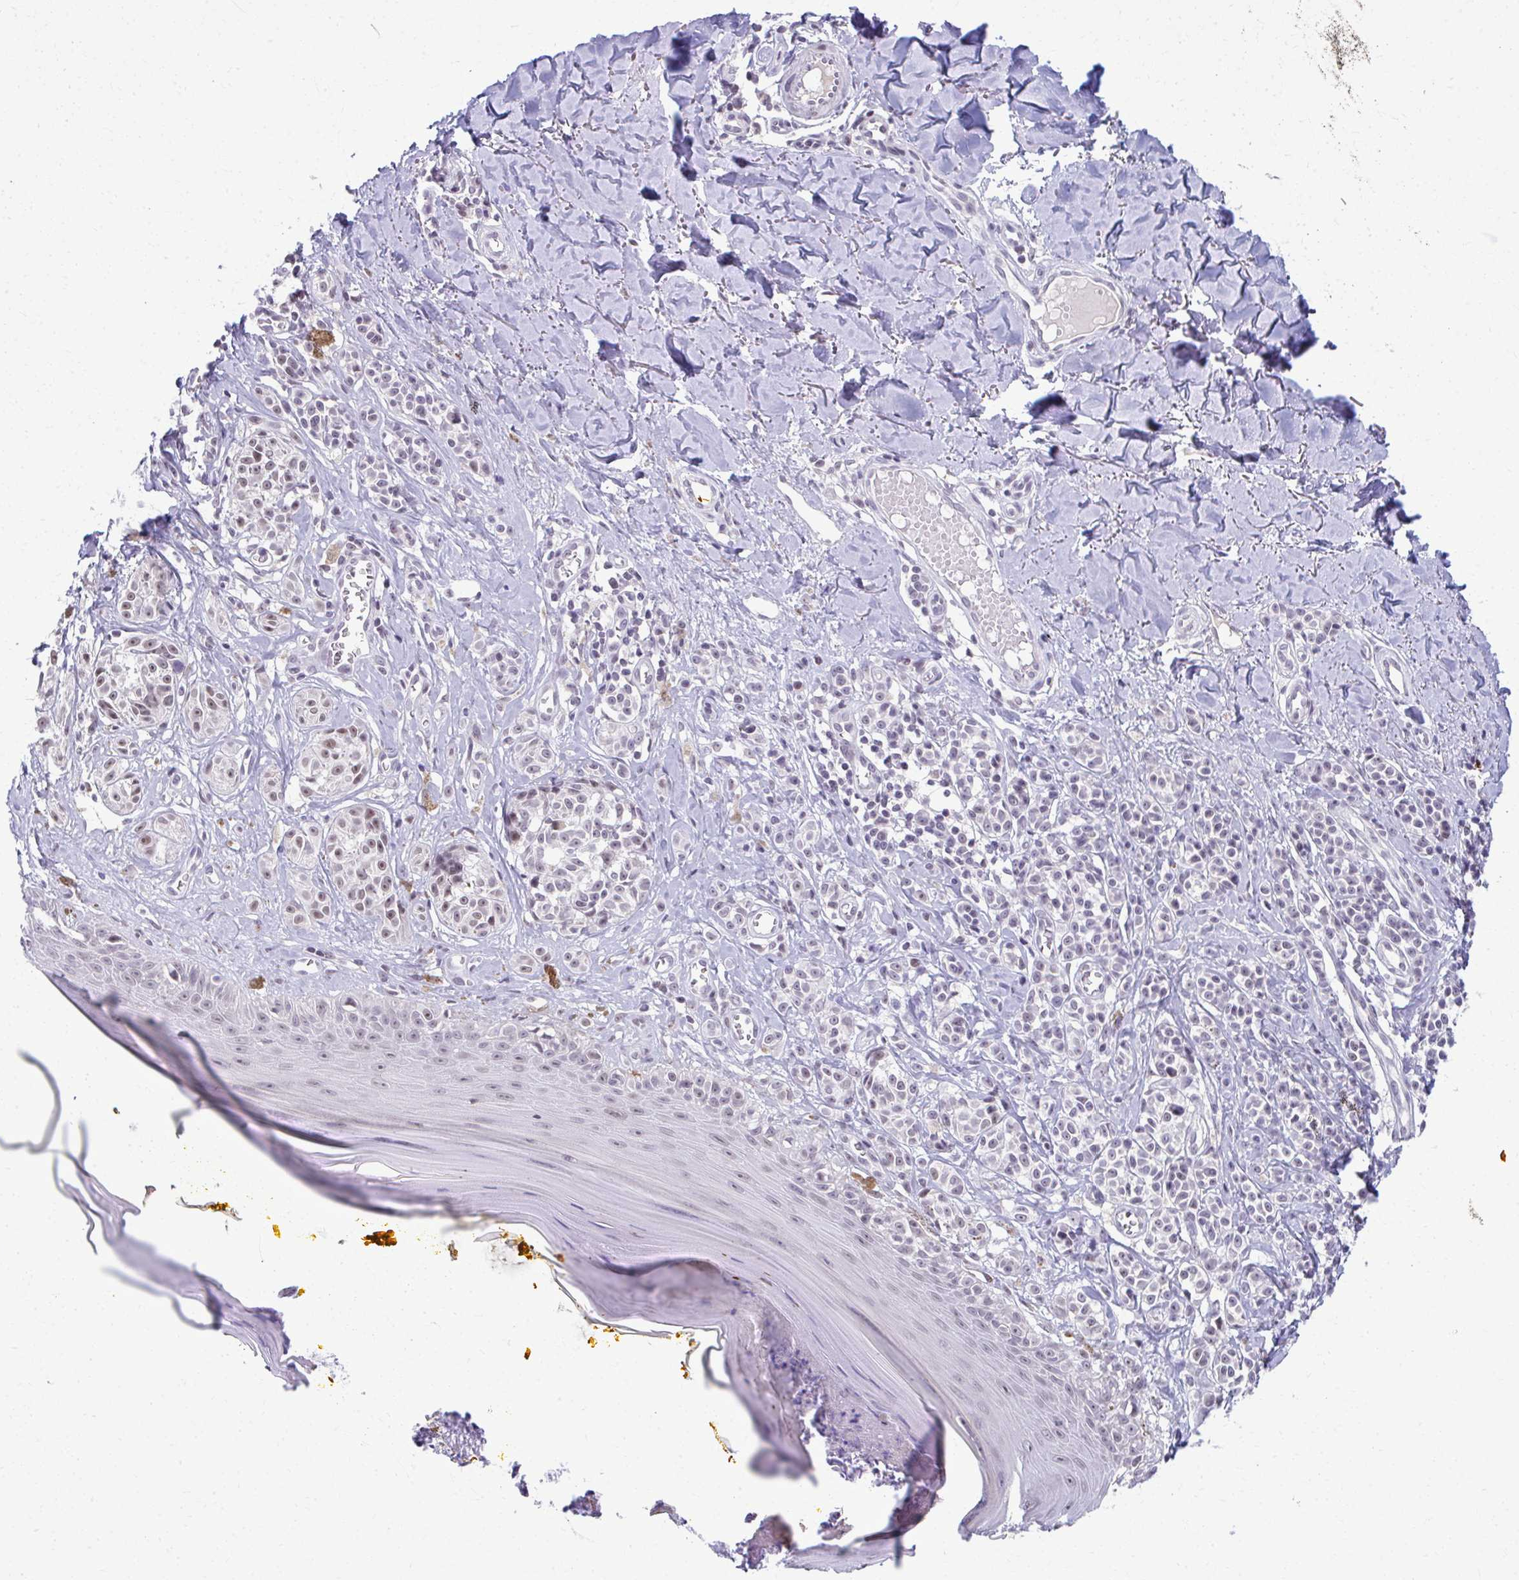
{"staining": {"intensity": "weak", "quantity": "<25%", "location": "nuclear"}, "tissue": "melanoma", "cell_type": "Tumor cells", "image_type": "cancer", "snomed": [{"axis": "morphology", "description": "Malignant melanoma, NOS"}, {"axis": "topography", "description": "Skin"}], "caption": "Immunohistochemical staining of human malignant melanoma shows no significant positivity in tumor cells.", "gene": "MAF1", "patient": {"sex": "male", "age": 74}}